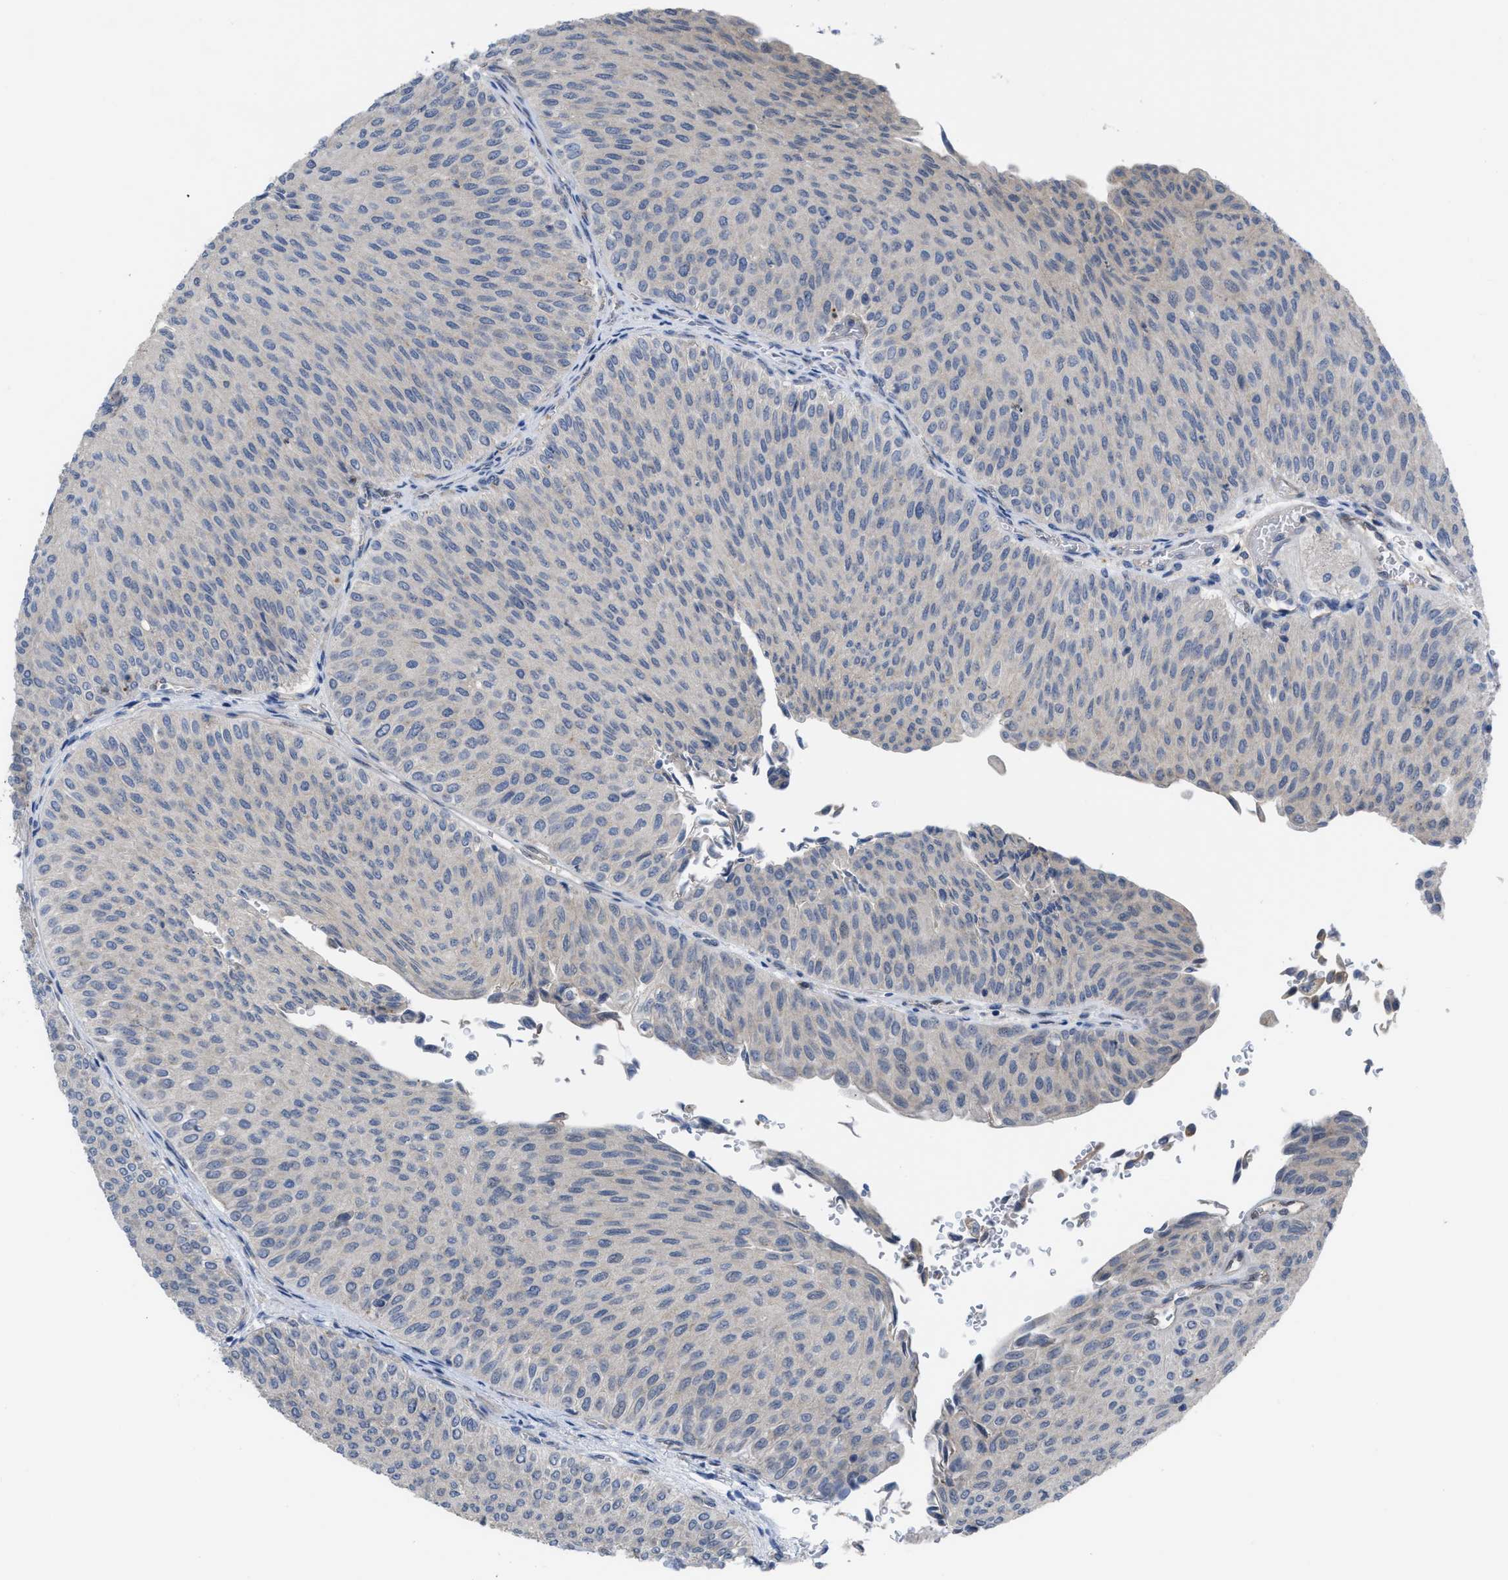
{"staining": {"intensity": "negative", "quantity": "none", "location": "none"}, "tissue": "urothelial cancer", "cell_type": "Tumor cells", "image_type": "cancer", "snomed": [{"axis": "morphology", "description": "Urothelial carcinoma, Low grade"}, {"axis": "topography", "description": "Urinary bladder"}], "caption": "The immunohistochemistry photomicrograph has no significant expression in tumor cells of urothelial carcinoma (low-grade) tissue.", "gene": "LDAF1", "patient": {"sex": "male", "age": 78}}